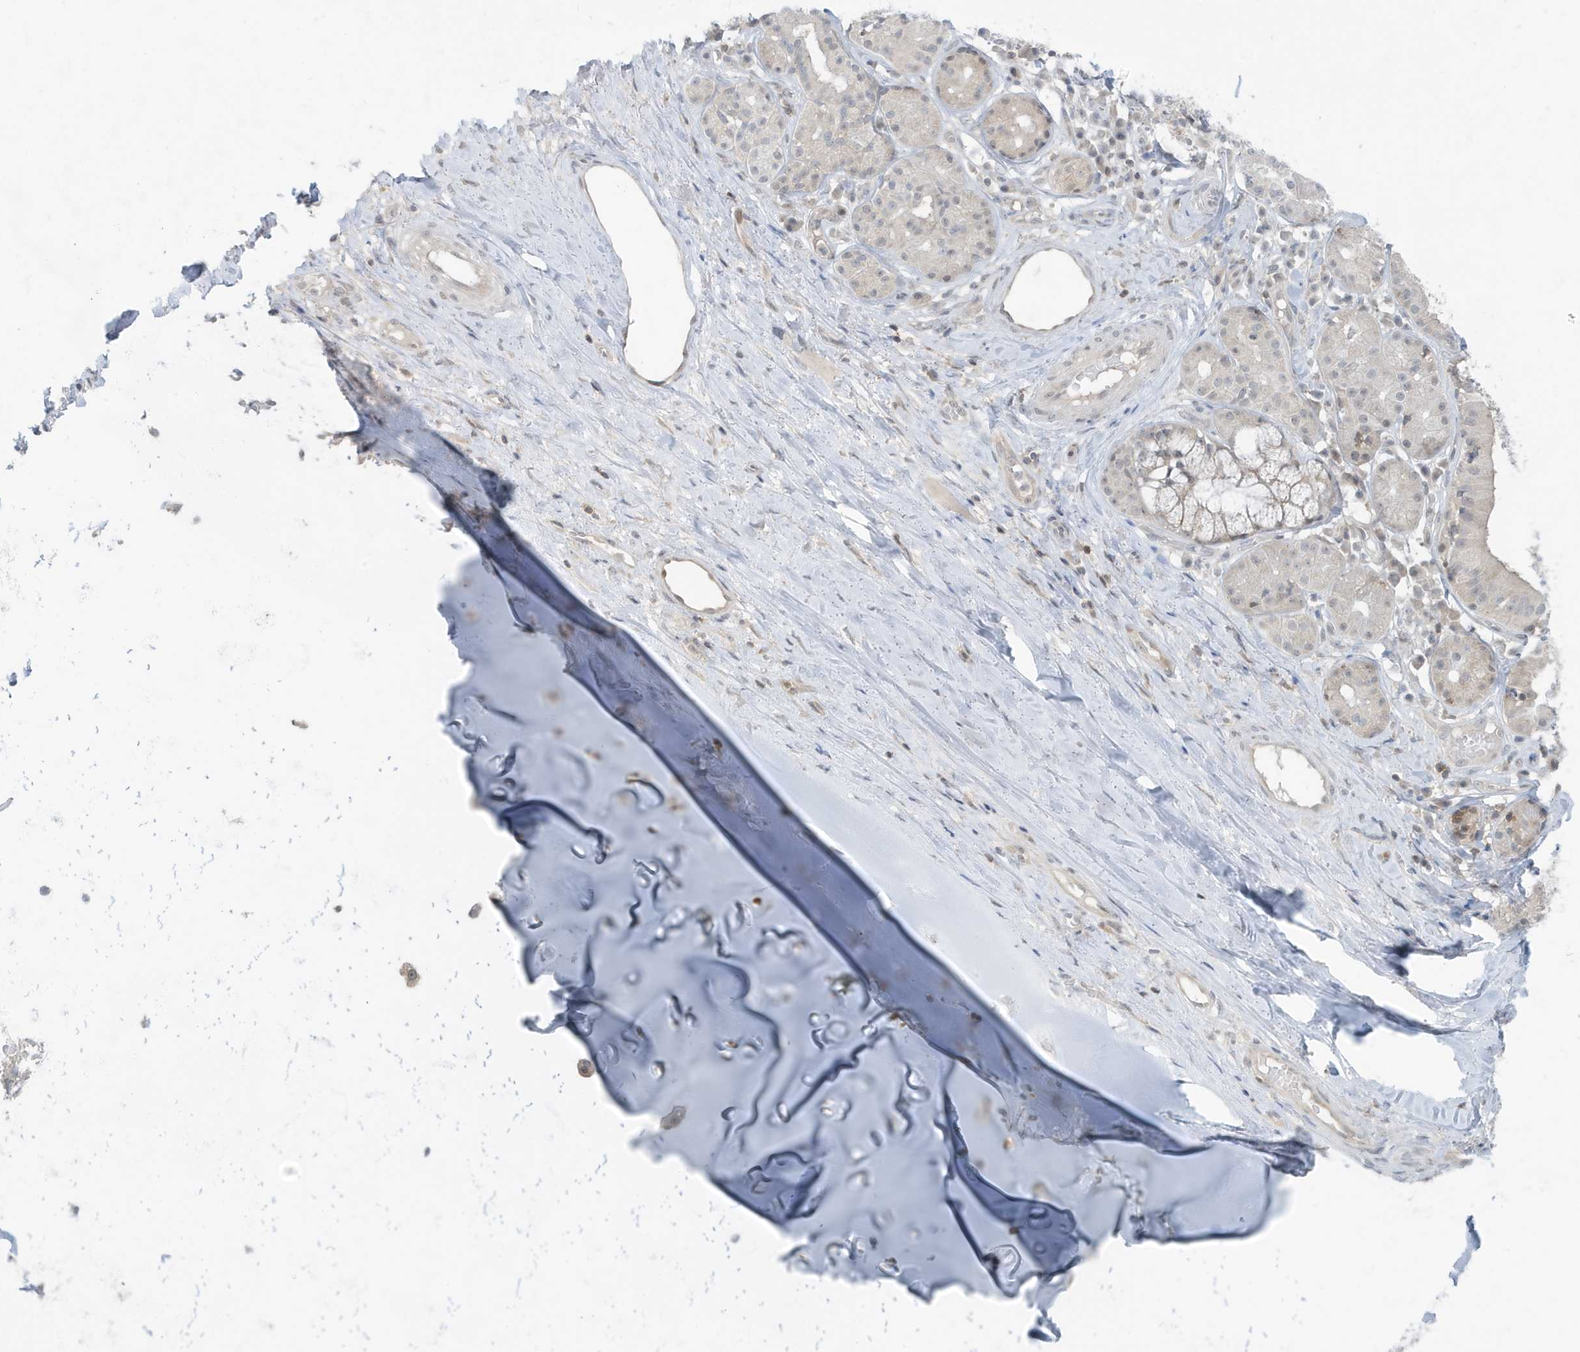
{"staining": {"intensity": "negative", "quantity": "none", "location": "none"}, "tissue": "adipose tissue", "cell_type": "Adipocytes", "image_type": "normal", "snomed": [{"axis": "morphology", "description": "Normal tissue, NOS"}, {"axis": "morphology", "description": "Basal cell carcinoma"}, {"axis": "topography", "description": "Cartilage tissue"}, {"axis": "topography", "description": "Nasopharynx"}, {"axis": "topography", "description": "Oral tissue"}], "caption": "Protein analysis of unremarkable adipose tissue reveals no significant staining in adipocytes. (Brightfield microscopy of DAB (3,3'-diaminobenzidine) immunohistochemistry (IHC) at high magnification).", "gene": "OGA", "patient": {"sex": "female", "age": 77}}